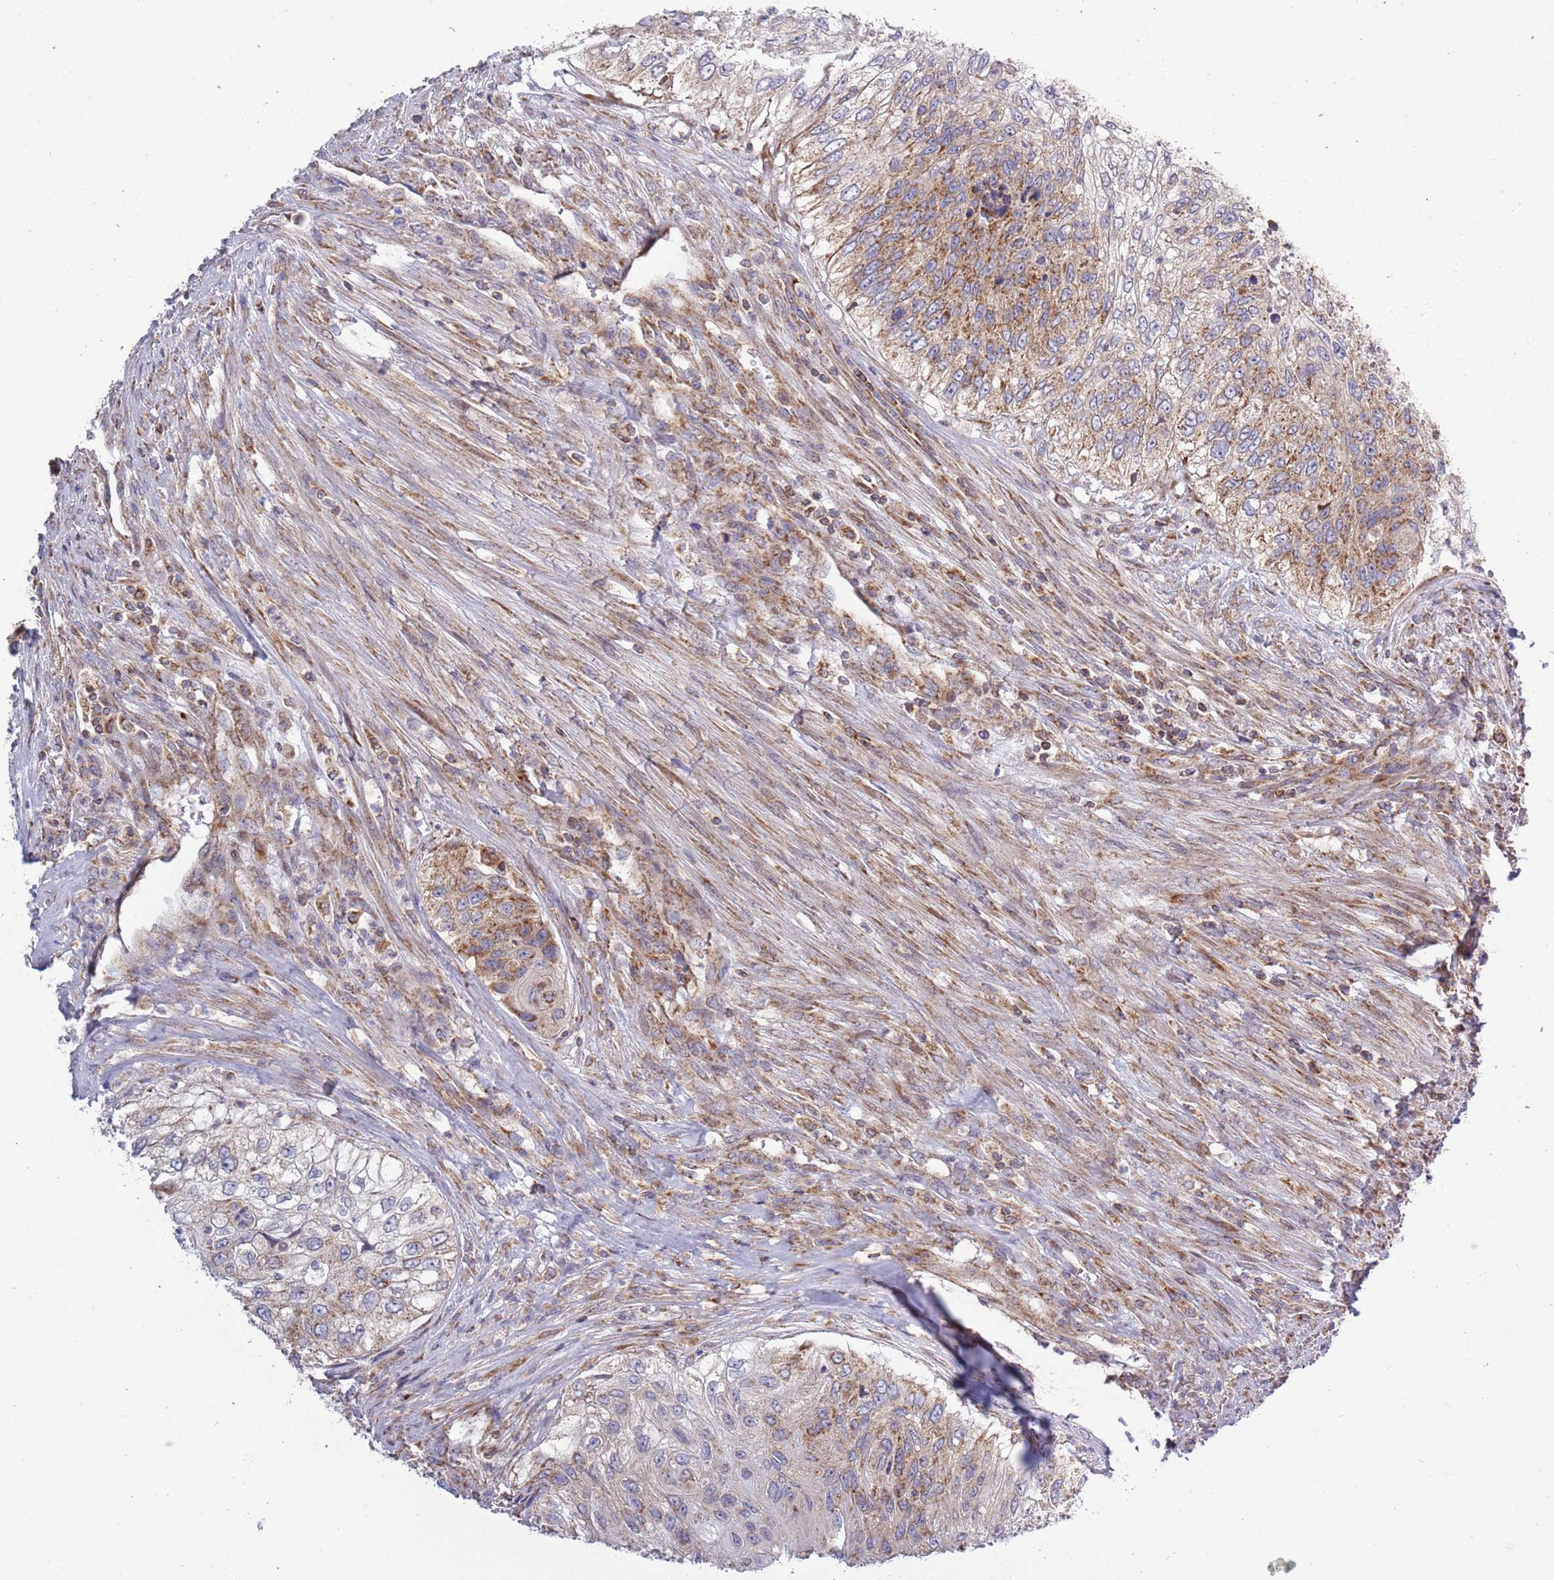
{"staining": {"intensity": "moderate", "quantity": ">75%", "location": "cytoplasmic/membranous"}, "tissue": "urothelial cancer", "cell_type": "Tumor cells", "image_type": "cancer", "snomed": [{"axis": "morphology", "description": "Urothelial carcinoma, High grade"}, {"axis": "topography", "description": "Urinary bladder"}], "caption": "DAB (3,3'-diaminobenzidine) immunohistochemical staining of urothelial cancer displays moderate cytoplasmic/membranous protein expression in approximately >75% of tumor cells.", "gene": "IRS4", "patient": {"sex": "female", "age": 60}}